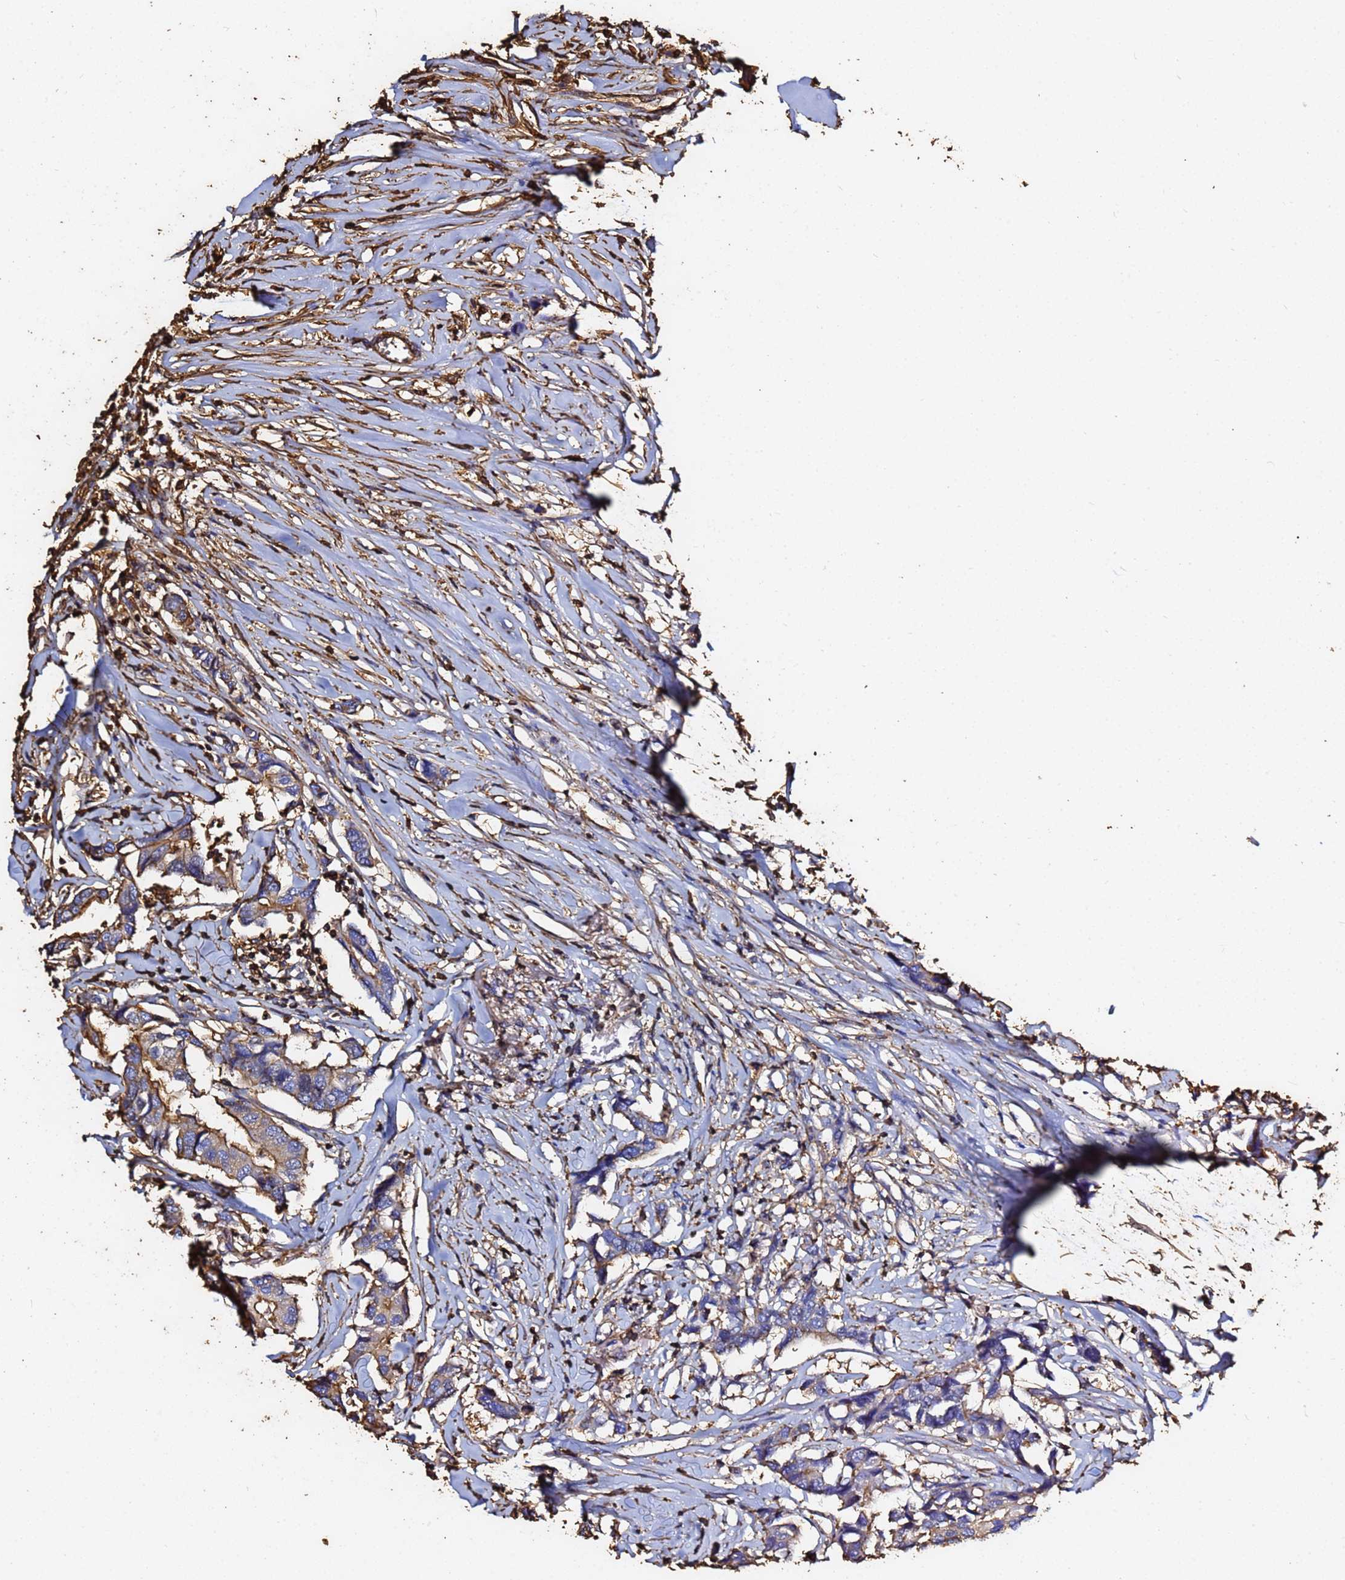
{"staining": {"intensity": "moderate", "quantity": ">75%", "location": "cytoplasmic/membranous"}, "tissue": "breast cancer", "cell_type": "Tumor cells", "image_type": "cancer", "snomed": [{"axis": "morphology", "description": "Duct carcinoma"}, {"axis": "topography", "description": "Breast"}], "caption": "Moderate cytoplasmic/membranous protein staining is appreciated in about >75% of tumor cells in breast cancer.", "gene": "ACTB", "patient": {"sex": "female", "age": 80}}